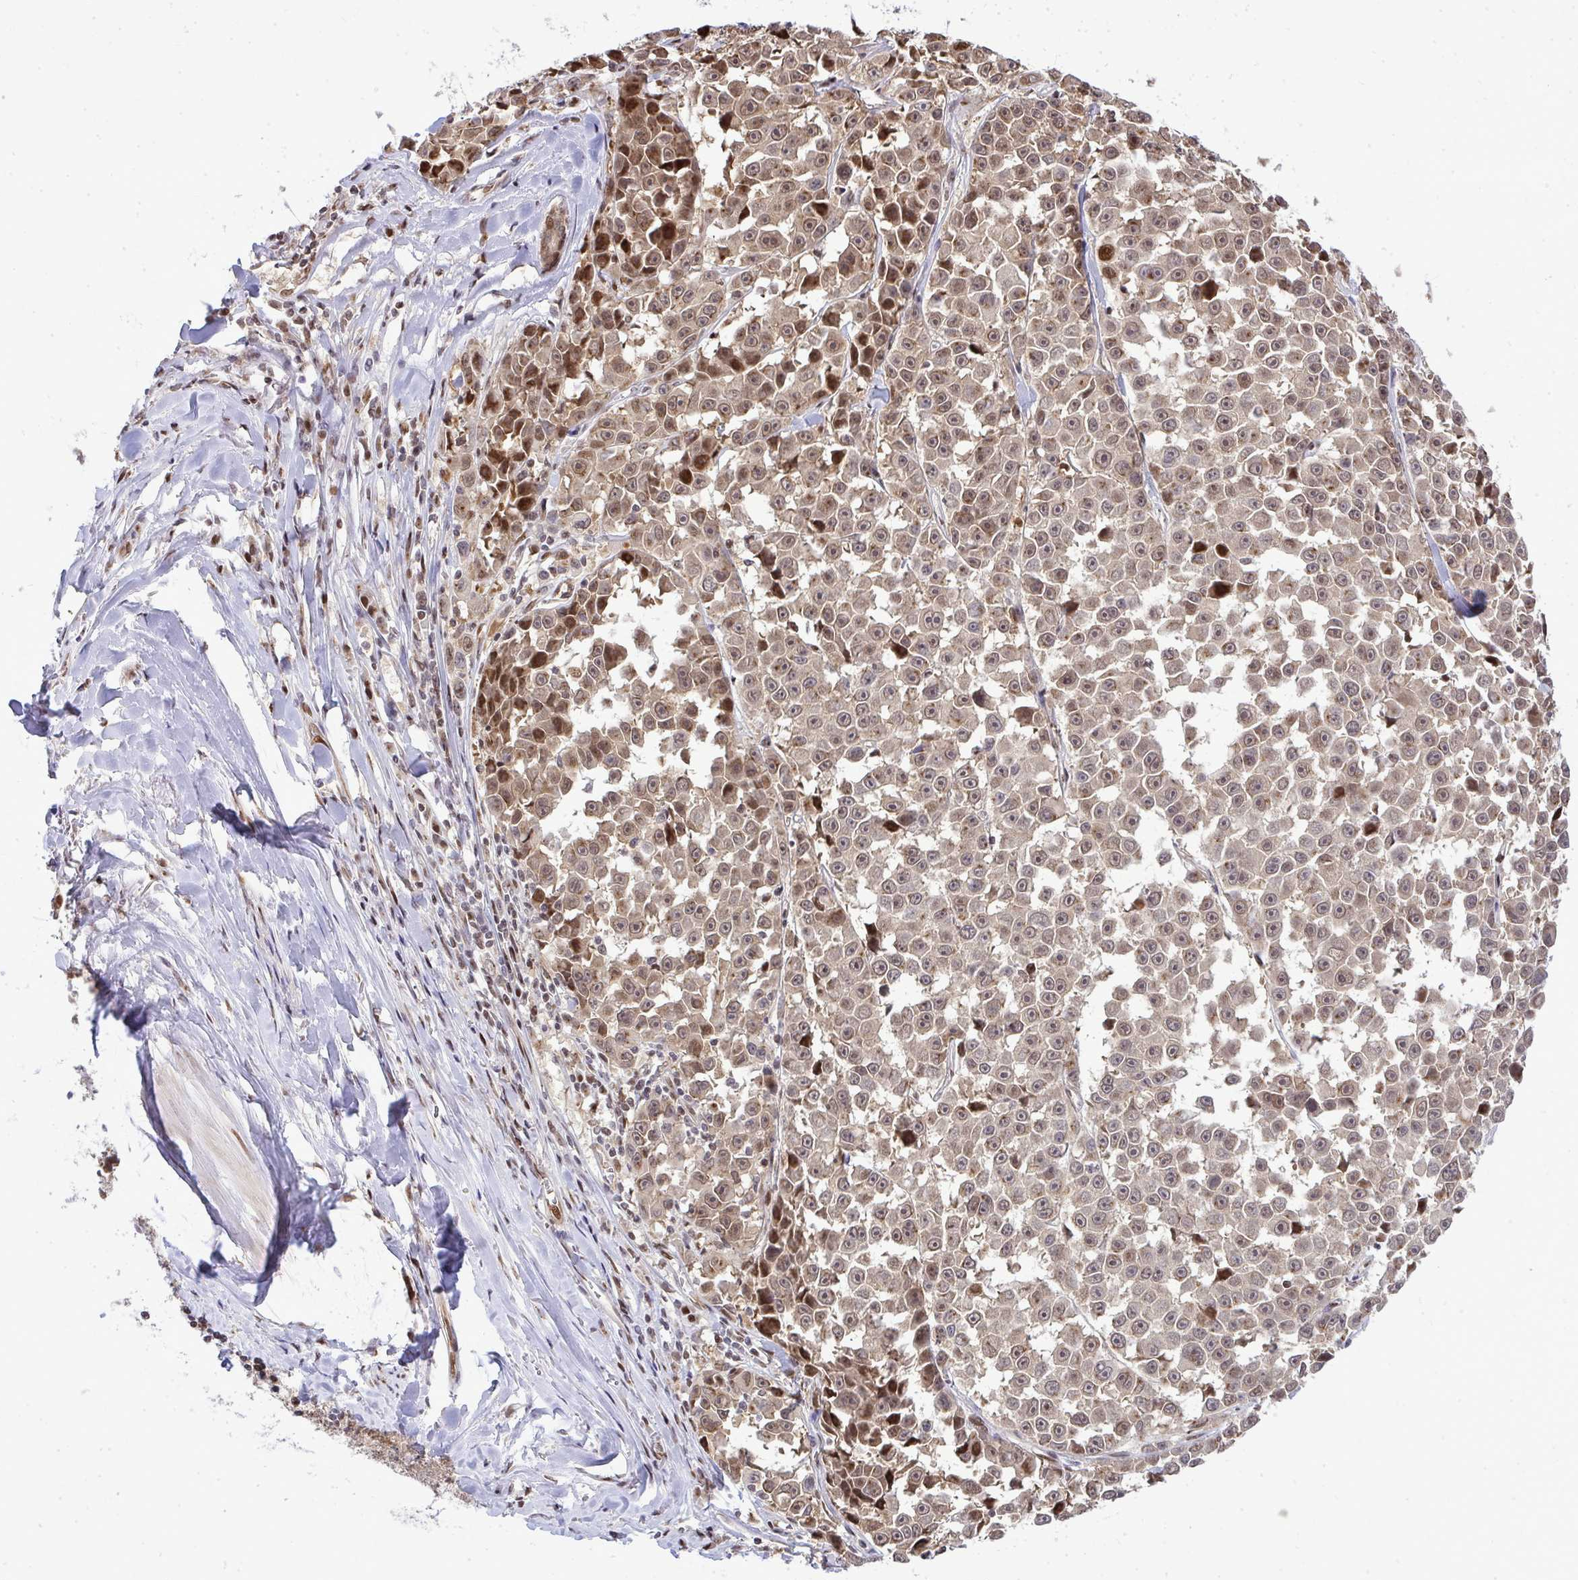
{"staining": {"intensity": "moderate", "quantity": "25%-75%", "location": "cytoplasmic/membranous,nuclear"}, "tissue": "melanoma", "cell_type": "Tumor cells", "image_type": "cancer", "snomed": [{"axis": "morphology", "description": "Malignant melanoma, NOS"}, {"axis": "topography", "description": "Skin"}], "caption": "Moderate cytoplasmic/membranous and nuclear positivity for a protein is seen in about 25%-75% of tumor cells of malignant melanoma using IHC.", "gene": "PIGY", "patient": {"sex": "female", "age": 66}}